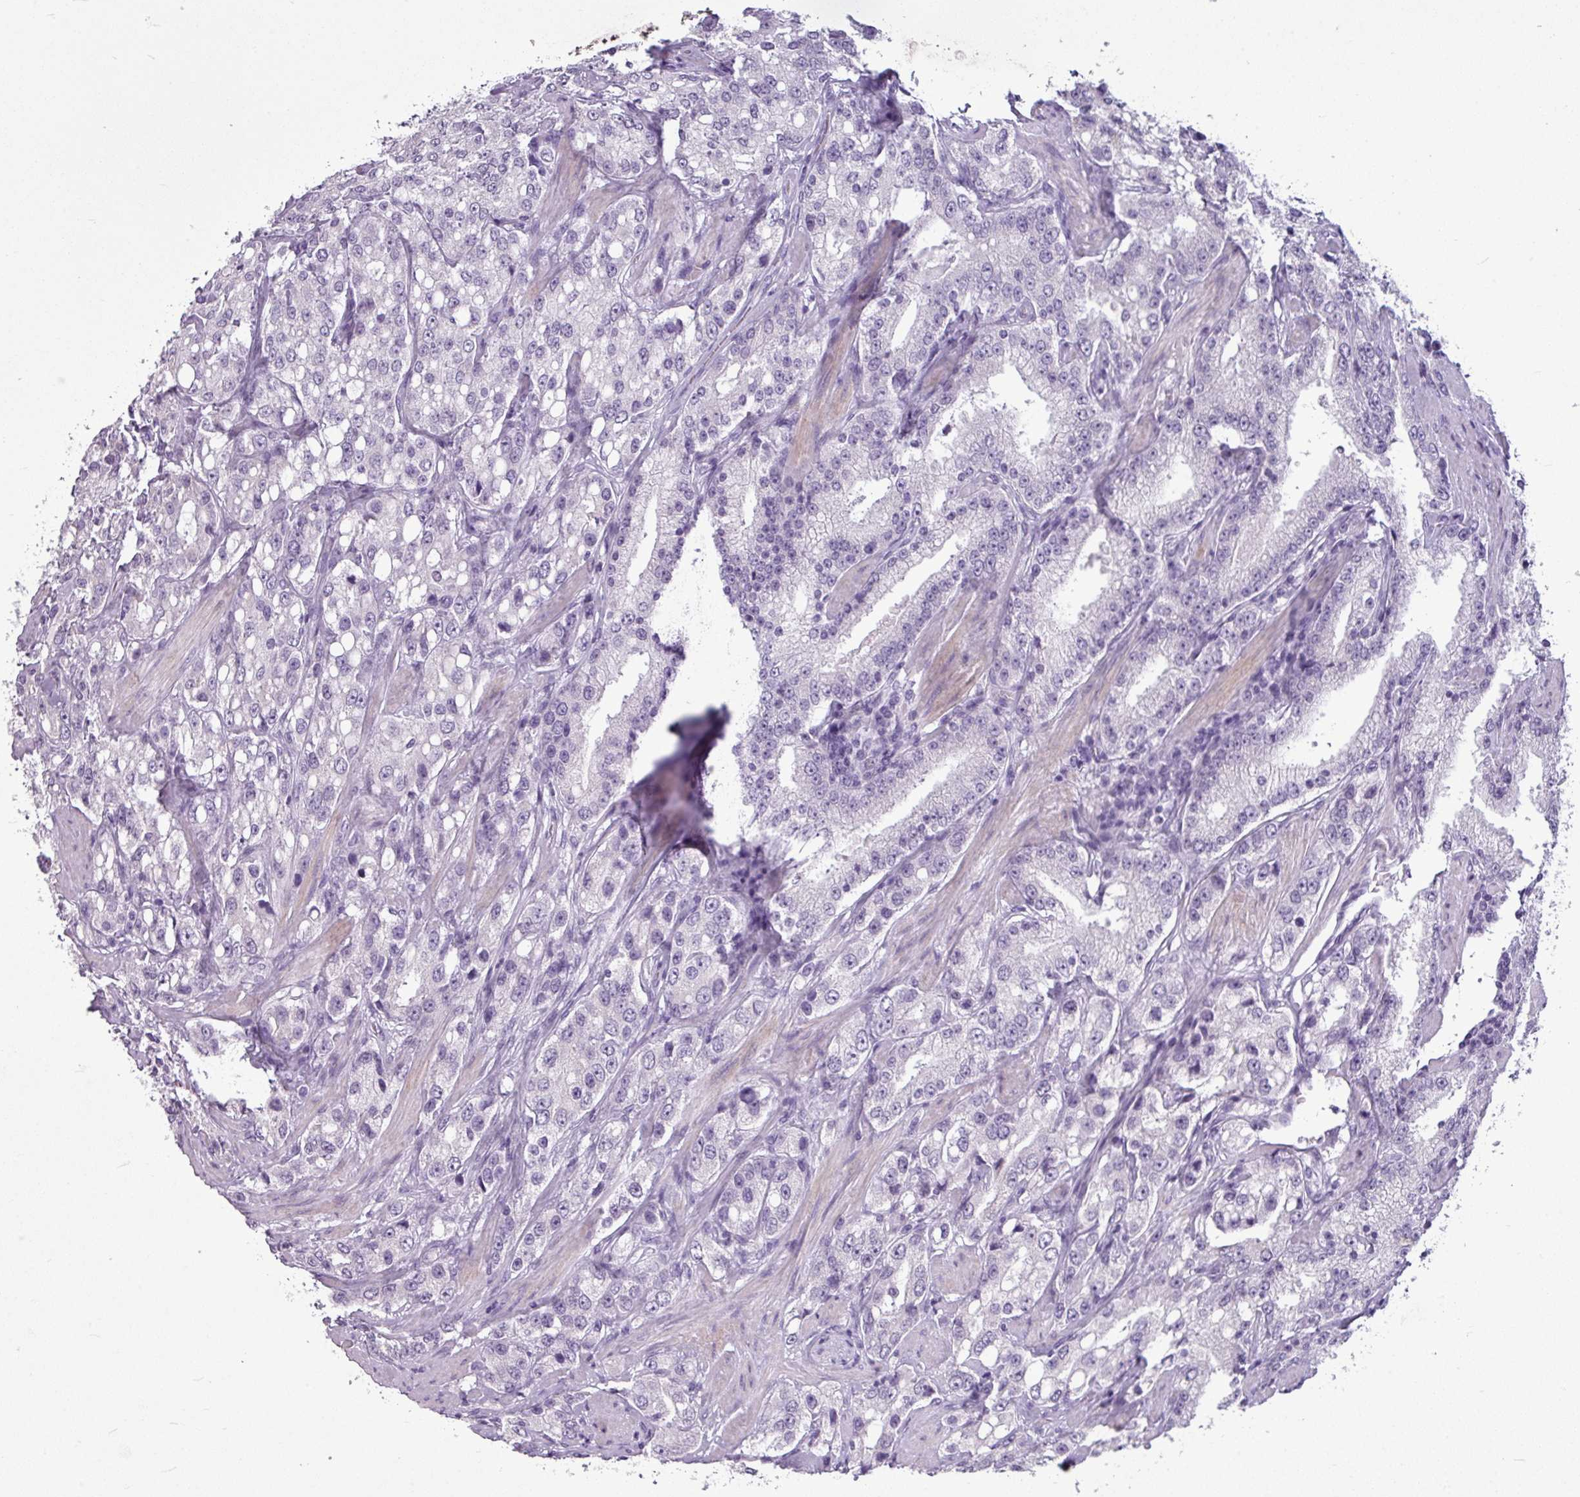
{"staining": {"intensity": "negative", "quantity": "none", "location": "none"}, "tissue": "prostate cancer", "cell_type": "Tumor cells", "image_type": "cancer", "snomed": [{"axis": "morphology", "description": "Adenocarcinoma, High grade"}, {"axis": "topography", "description": "Prostate"}], "caption": "Tumor cells show no significant protein positivity in prostate cancer (adenocarcinoma (high-grade)). (DAB (3,3'-diaminobenzidine) immunohistochemistry (IHC) with hematoxylin counter stain).", "gene": "AMY2A", "patient": {"sex": "male", "age": 66}}